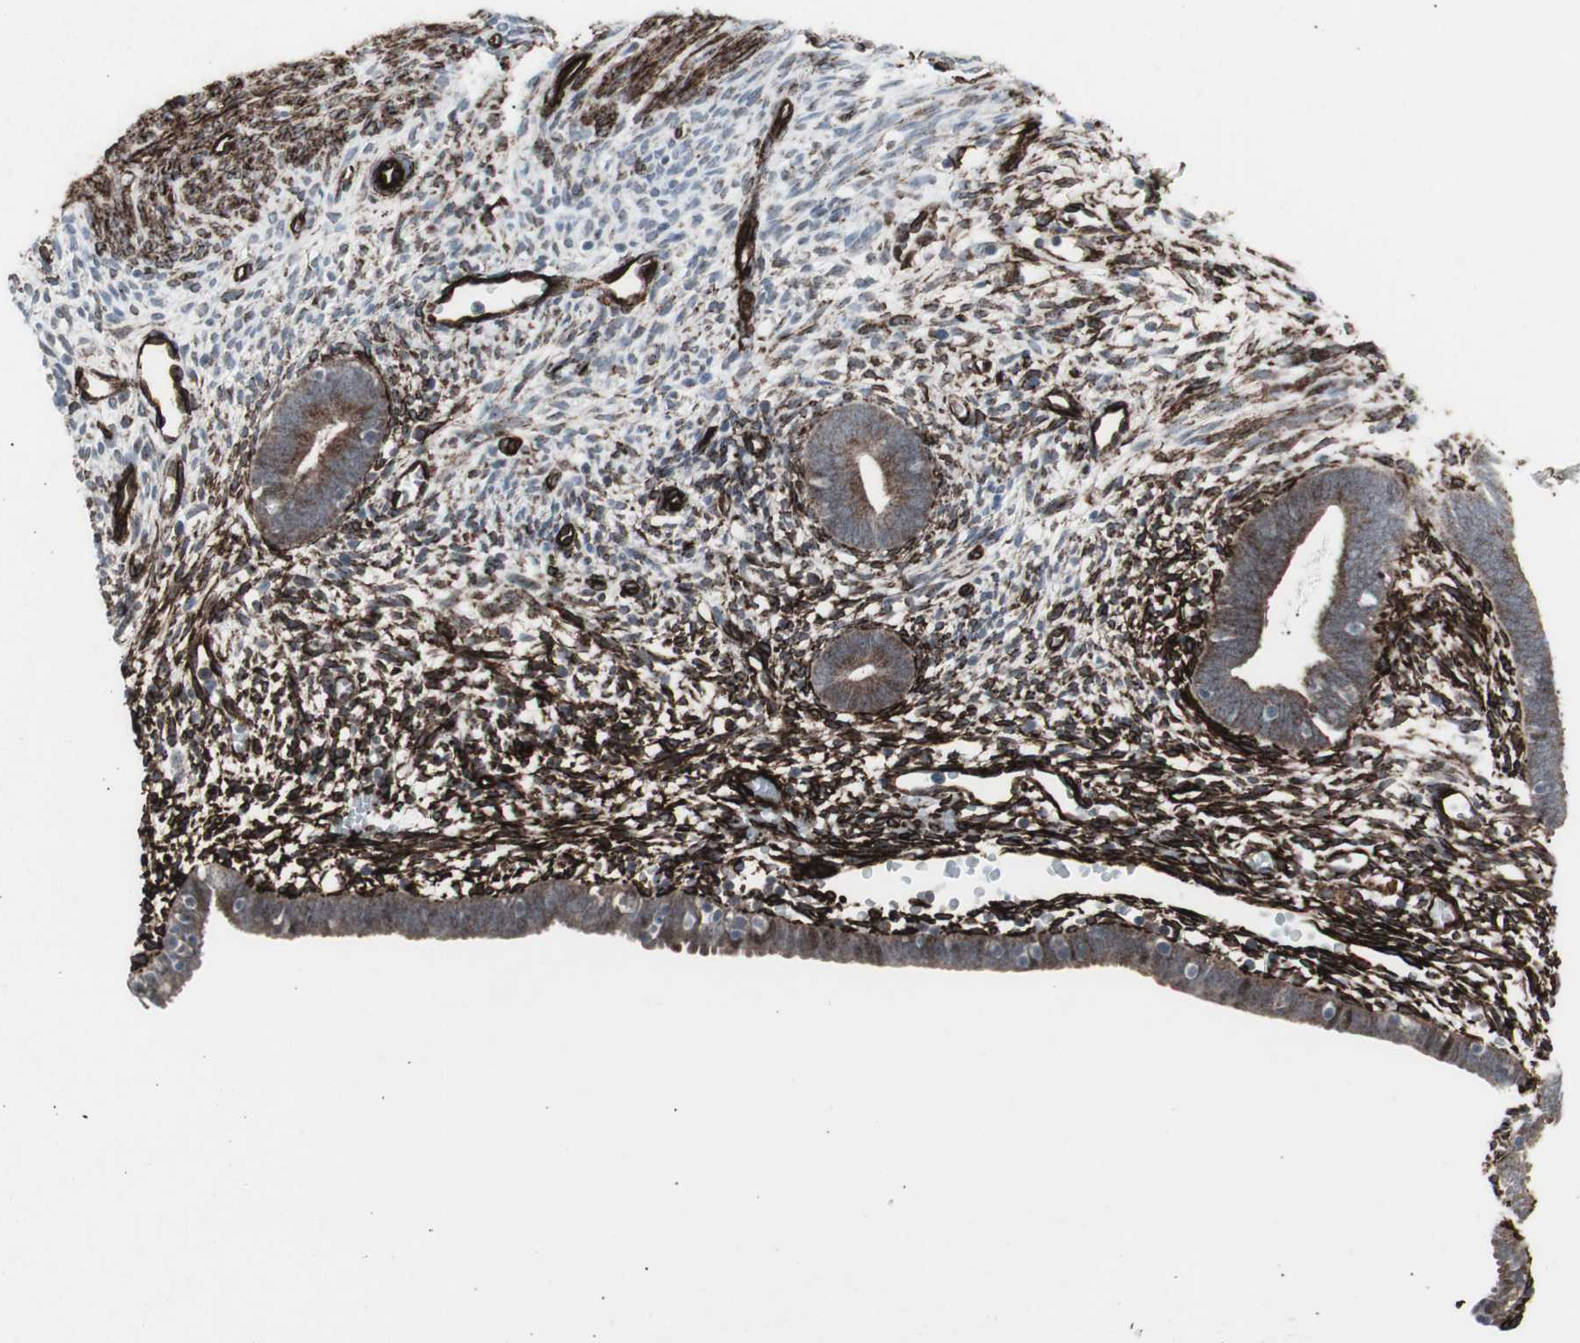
{"staining": {"intensity": "strong", "quantity": ">75%", "location": "cytoplasmic/membranous"}, "tissue": "endometrium", "cell_type": "Cells in endometrial stroma", "image_type": "normal", "snomed": [{"axis": "morphology", "description": "Normal tissue, NOS"}, {"axis": "morphology", "description": "Atrophy, NOS"}, {"axis": "topography", "description": "Uterus"}, {"axis": "topography", "description": "Endometrium"}], "caption": "Immunohistochemical staining of normal human endometrium reveals >75% levels of strong cytoplasmic/membranous protein expression in about >75% of cells in endometrial stroma. The staining is performed using DAB brown chromogen to label protein expression. The nuclei are counter-stained blue using hematoxylin.", "gene": "PDGFA", "patient": {"sex": "female", "age": 68}}